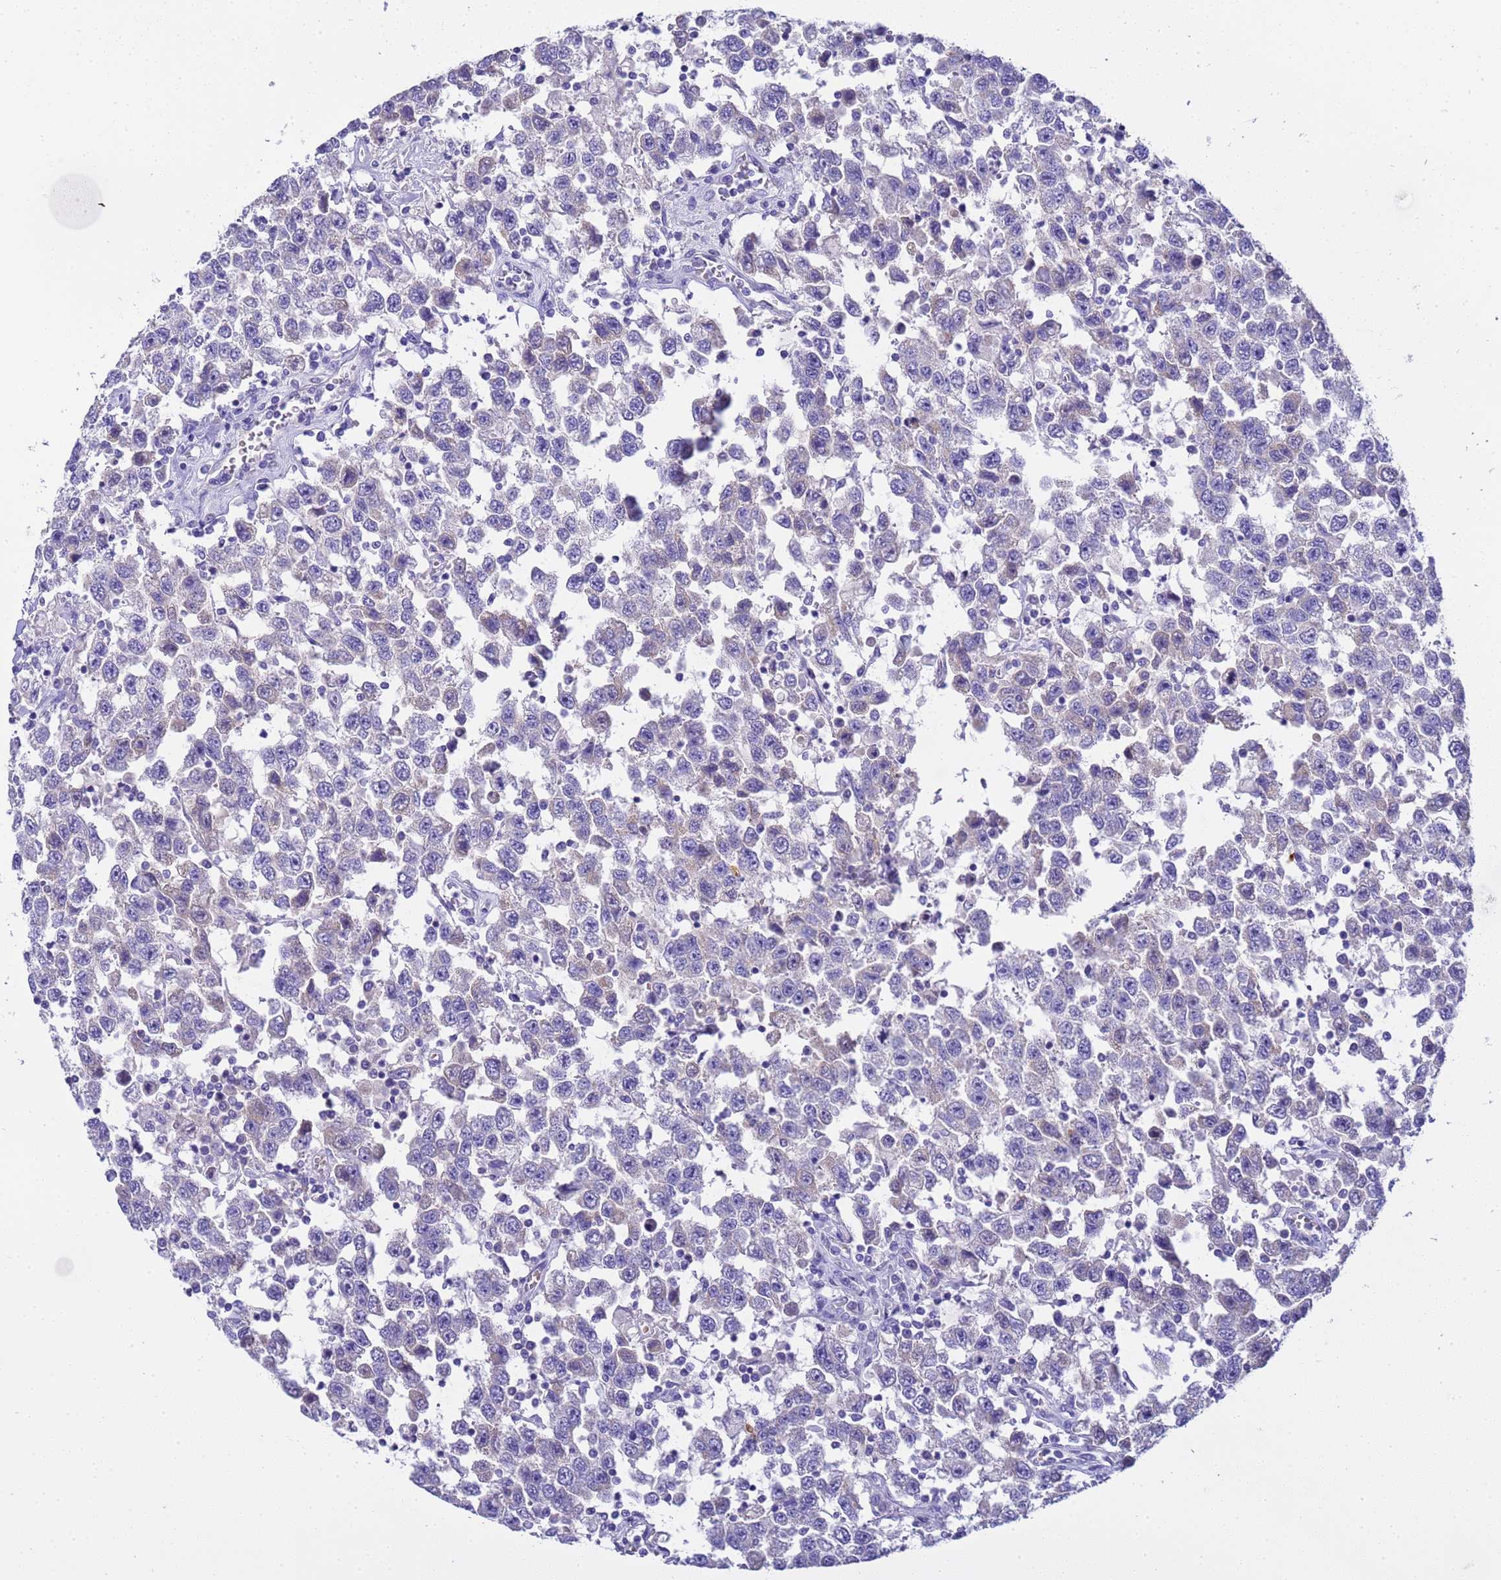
{"staining": {"intensity": "weak", "quantity": "<25%", "location": "cytoplasmic/membranous"}, "tissue": "testis cancer", "cell_type": "Tumor cells", "image_type": "cancer", "snomed": [{"axis": "morphology", "description": "Seminoma, NOS"}, {"axis": "topography", "description": "Testis"}], "caption": "A high-resolution image shows immunohistochemistry (IHC) staining of testis seminoma, which shows no significant expression in tumor cells. (DAB (3,3'-diaminobenzidine) immunohistochemistry visualized using brightfield microscopy, high magnification).", "gene": "RIPPLY2", "patient": {"sex": "male", "age": 41}}